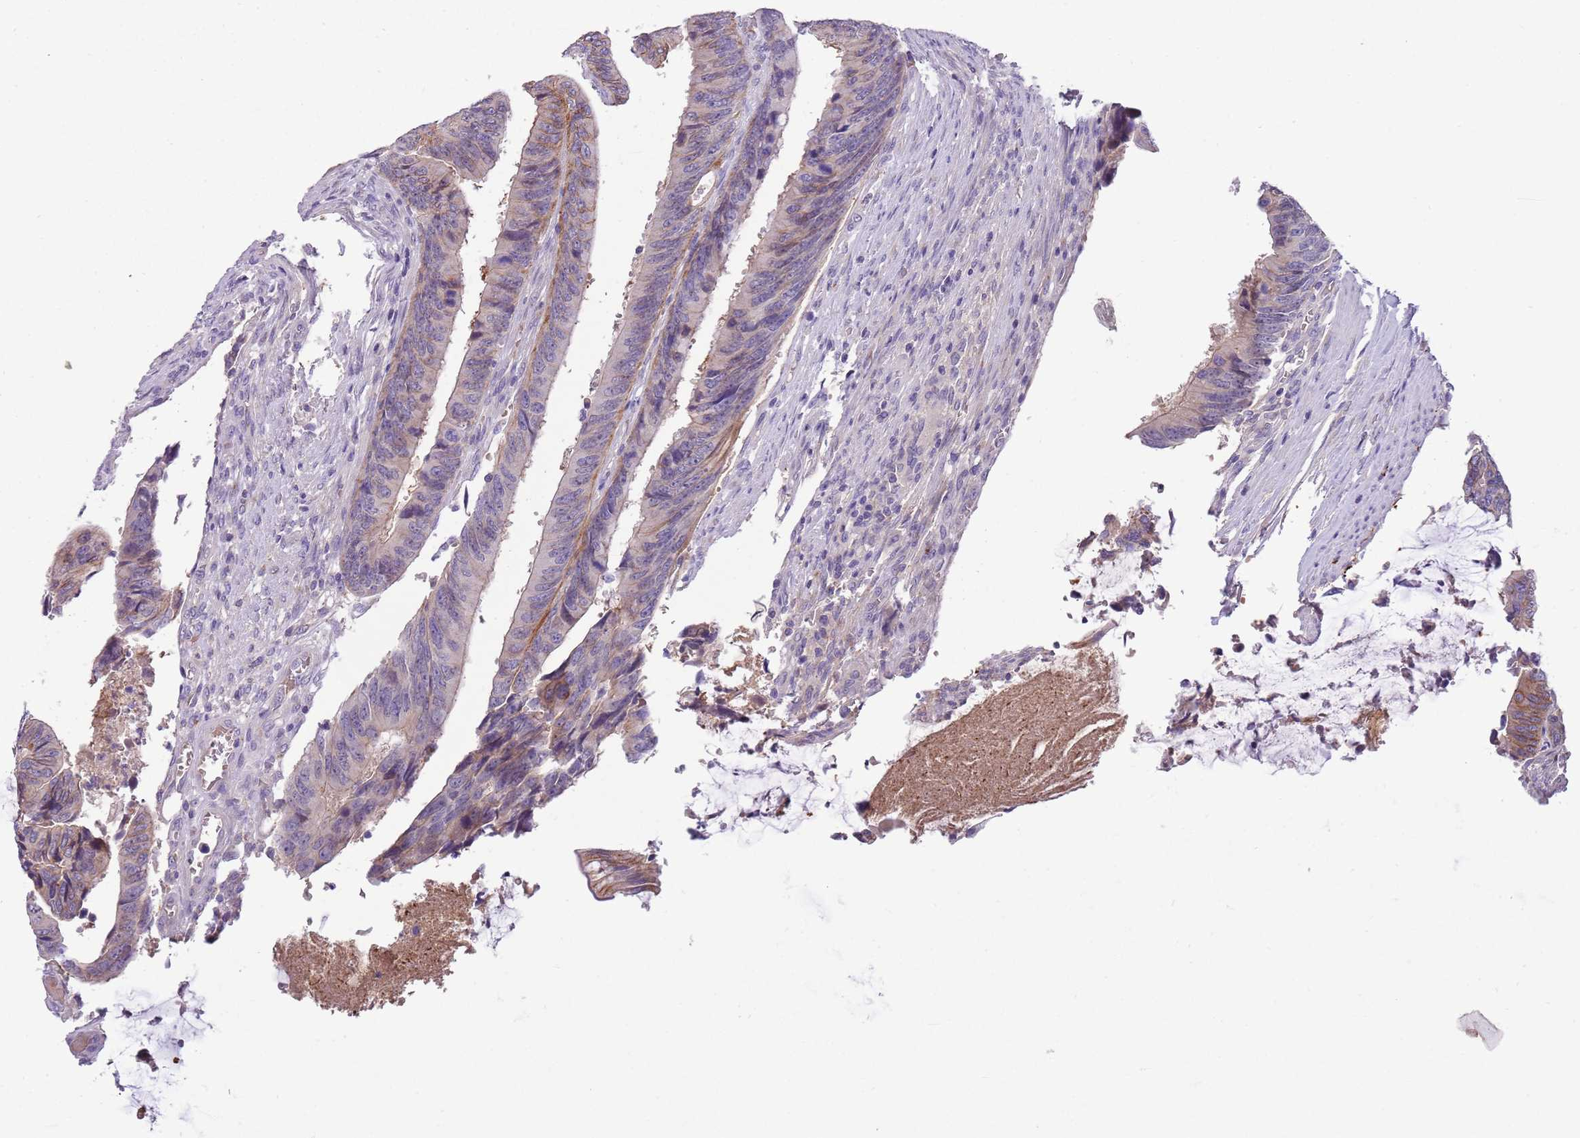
{"staining": {"intensity": "moderate", "quantity": "<25%", "location": "cytoplasmic/membranous"}, "tissue": "colorectal cancer", "cell_type": "Tumor cells", "image_type": "cancer", "snomed": [{"axis": "morphology", "description": "Adenocarcinoma, NOS"}, {"axis": "topography", "description": "Colon"}], "caption": "Colorectal cancer (adenocarcinoma) stained for a protein (brown) shows moderate cytoplasmic/membranous positive staining in approximately <25% of tumor cells.", "gene": "CFAP73", "patient": {"sex": "male", "age": 87}}